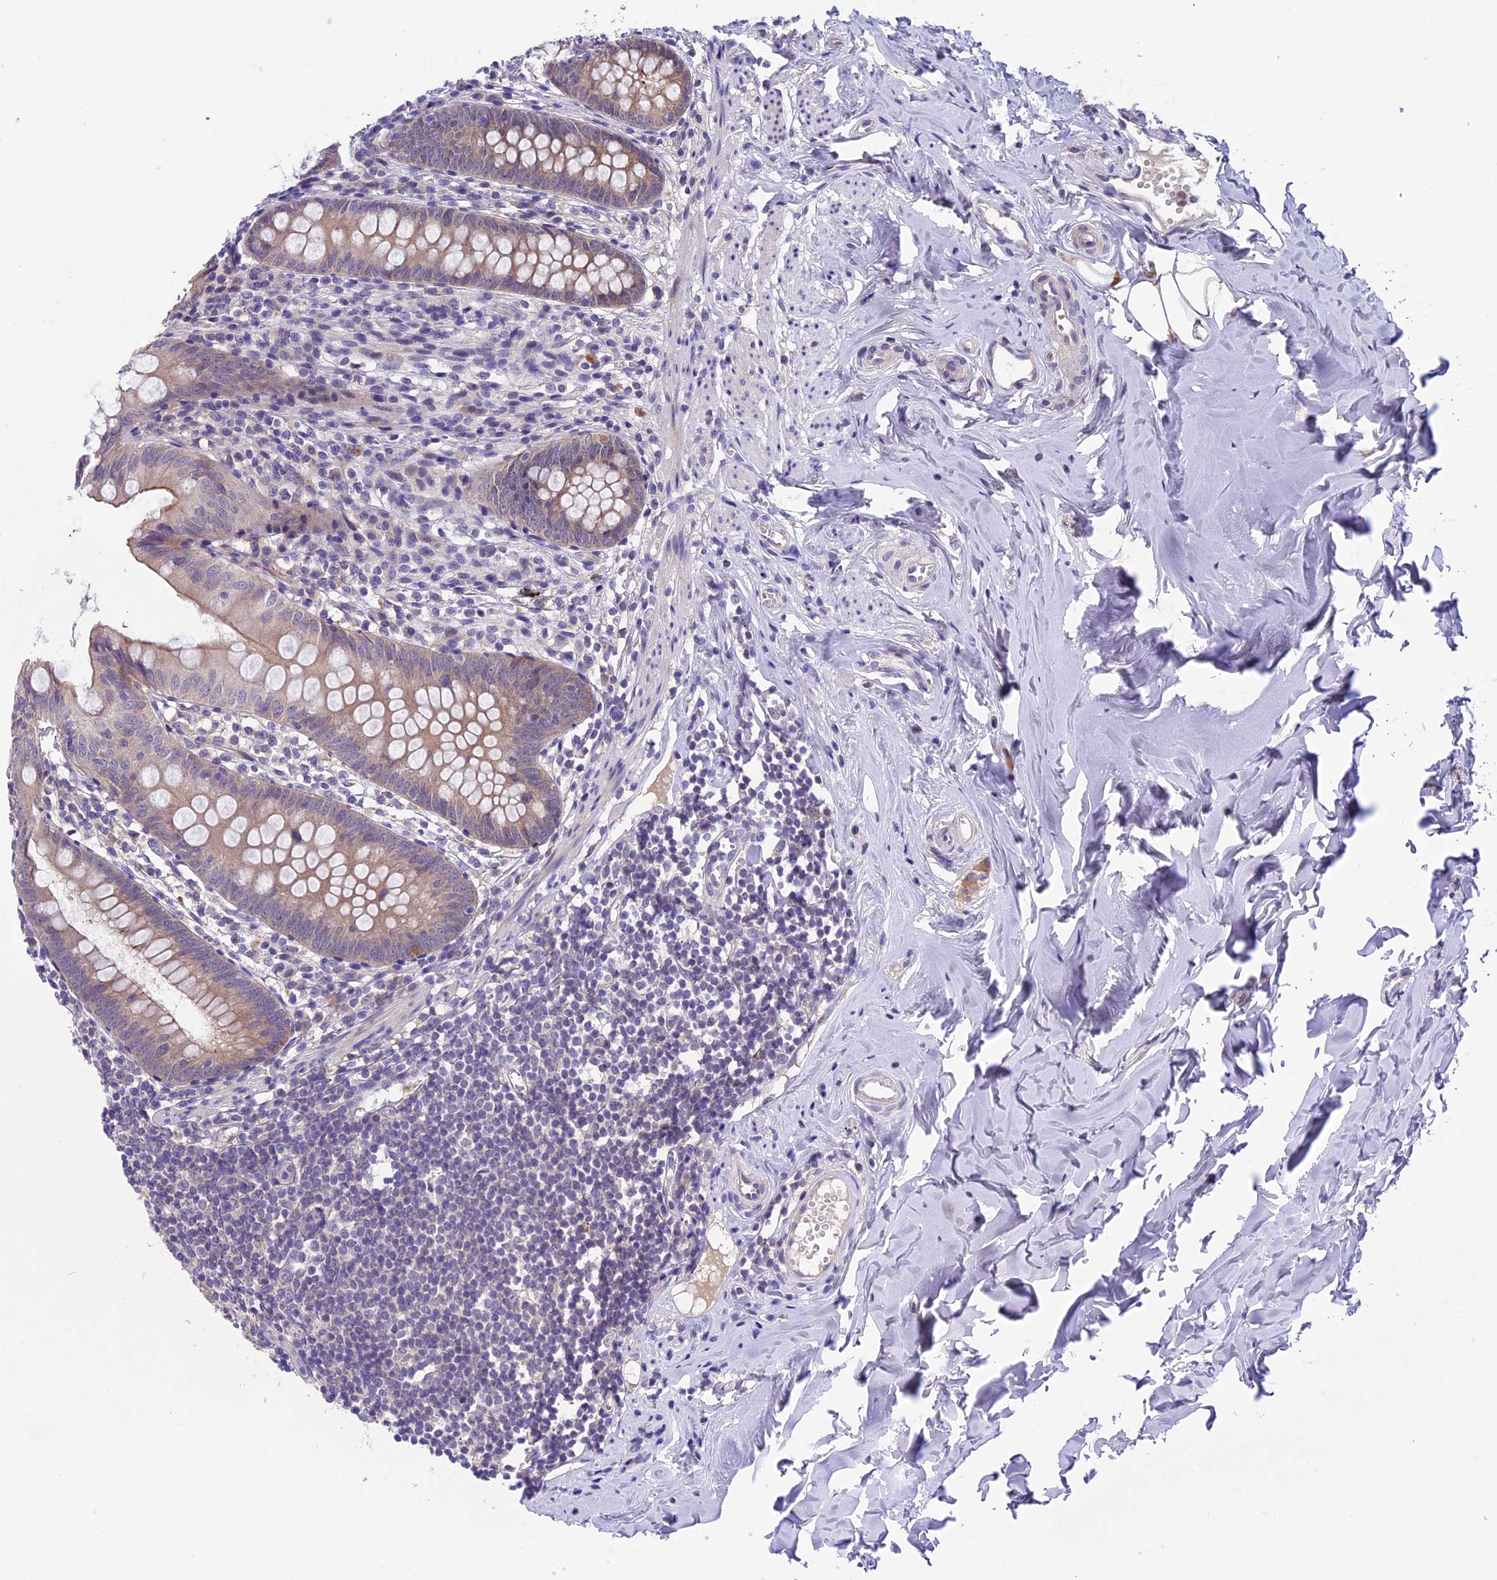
{"staining": {"intensity": "weak", "quantity": "25%-75%", "location": "cytoplasmic/membranous"}, "tissue": "appendix", "cell_type": "Glandular cells", "image_type": "normal", "snomed": [{"axis": "morphology", "description": "Normal tissue, NOS"}, {"axis": "topography", "description": "Appendix"}], "caption": "Glandular cells reveal low levels of weak cytoplasmic/membranous positivity in approximately 25%-75% of cells in normal human appendix. (IHC, brightfield microscopy, high magnification).", "gene": "XKR7", "patient": {"sex": "female", "age": 51}}